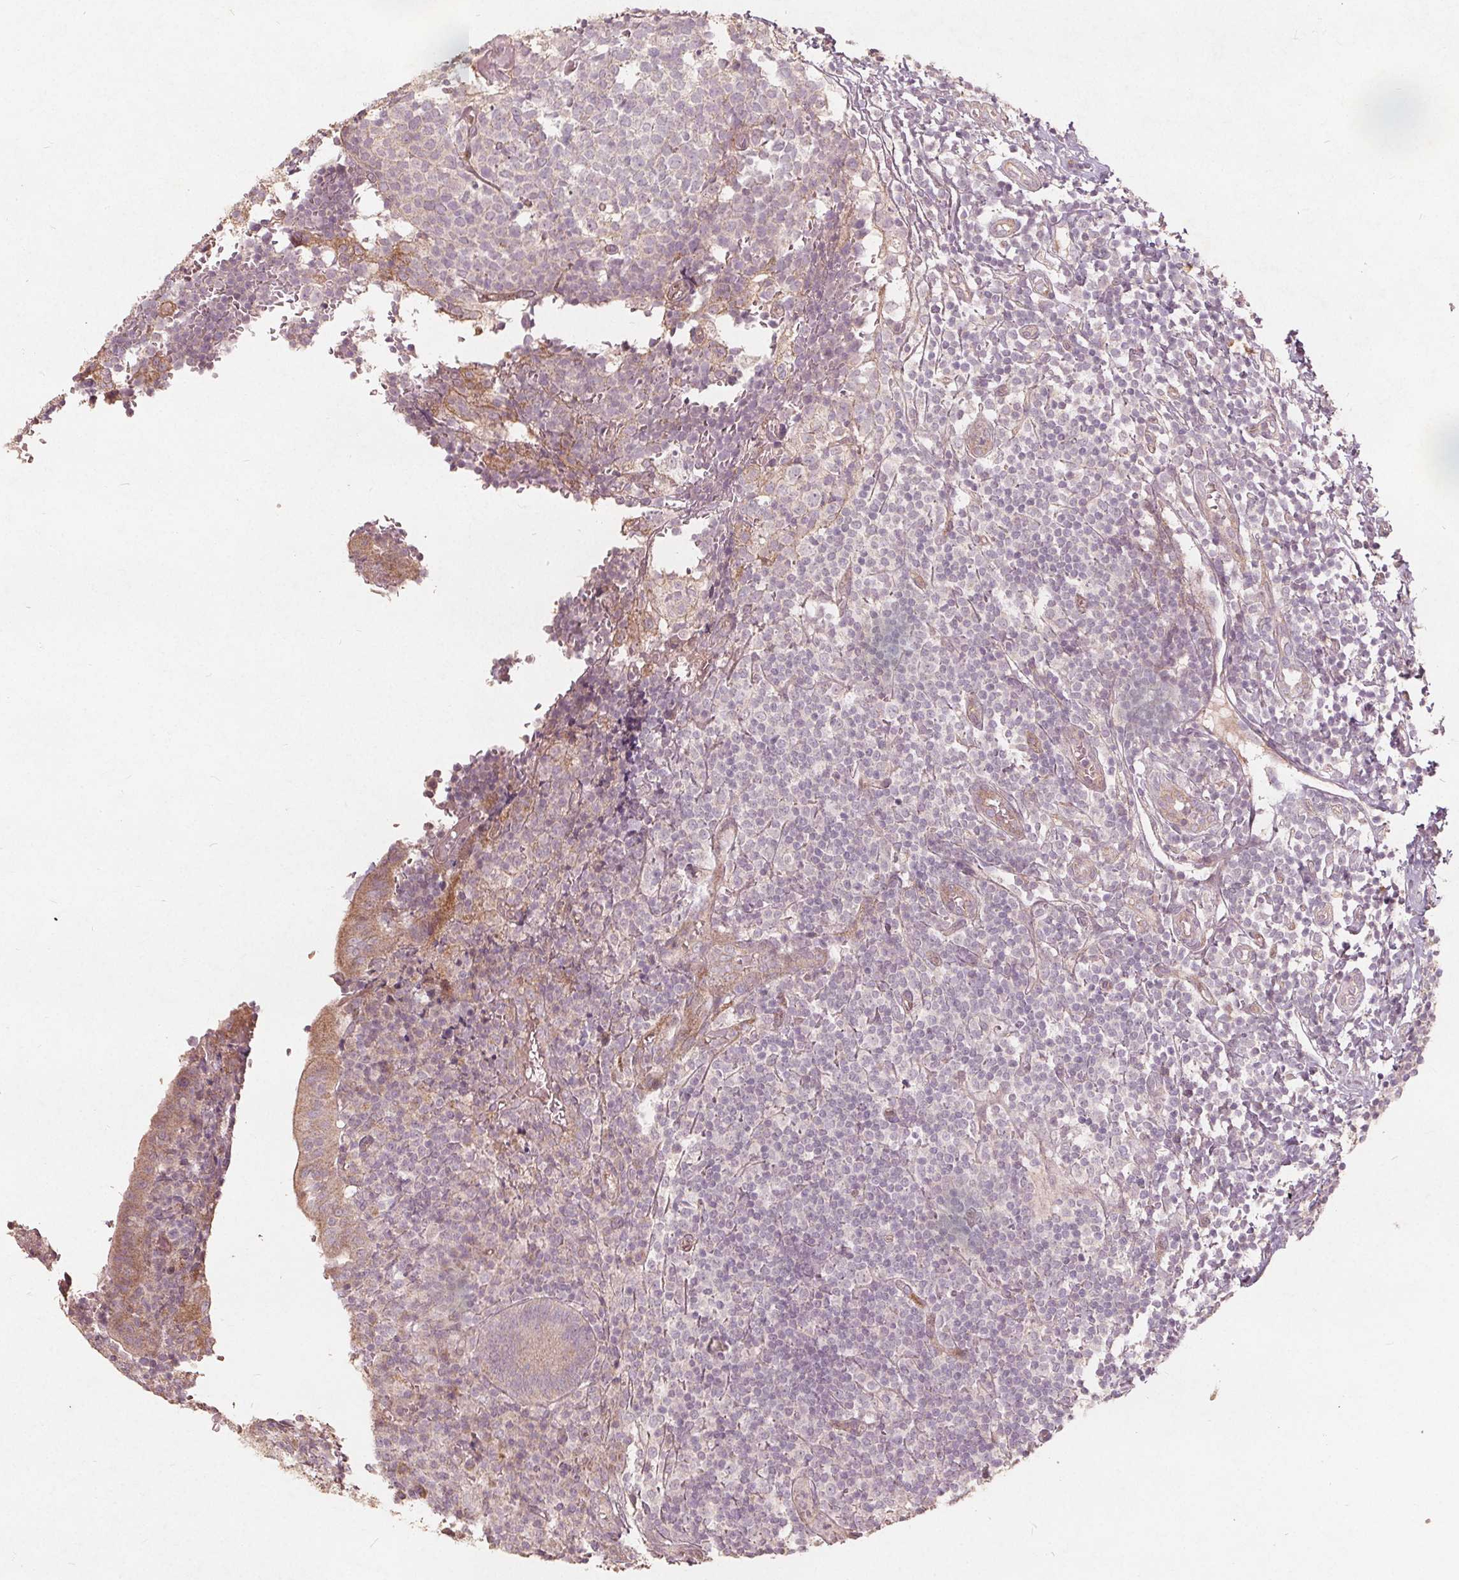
{"staining": {"intensity": "moderate", "quantity": "25%-75%", "location": "cytoplasmic/membranous"}, "tissue": "appendix", "cell_type": "Glandular cells", "image_type": "normal", "snomed": [{"axis": "morphology", "description": "Normal tissue, NOS"}, {"axis": "topography", "description": "Appendix"}], "caption": "DAB (3,3'-diaminobenzidine) immunohistochemical staining of unremarkable human appendix reveals moderate cytoplasmic/membranous protein positivity in about 25%-75% of glandular cells.", "gene": "PTPRT", "patient": {"sex": "male", "age": 18}}